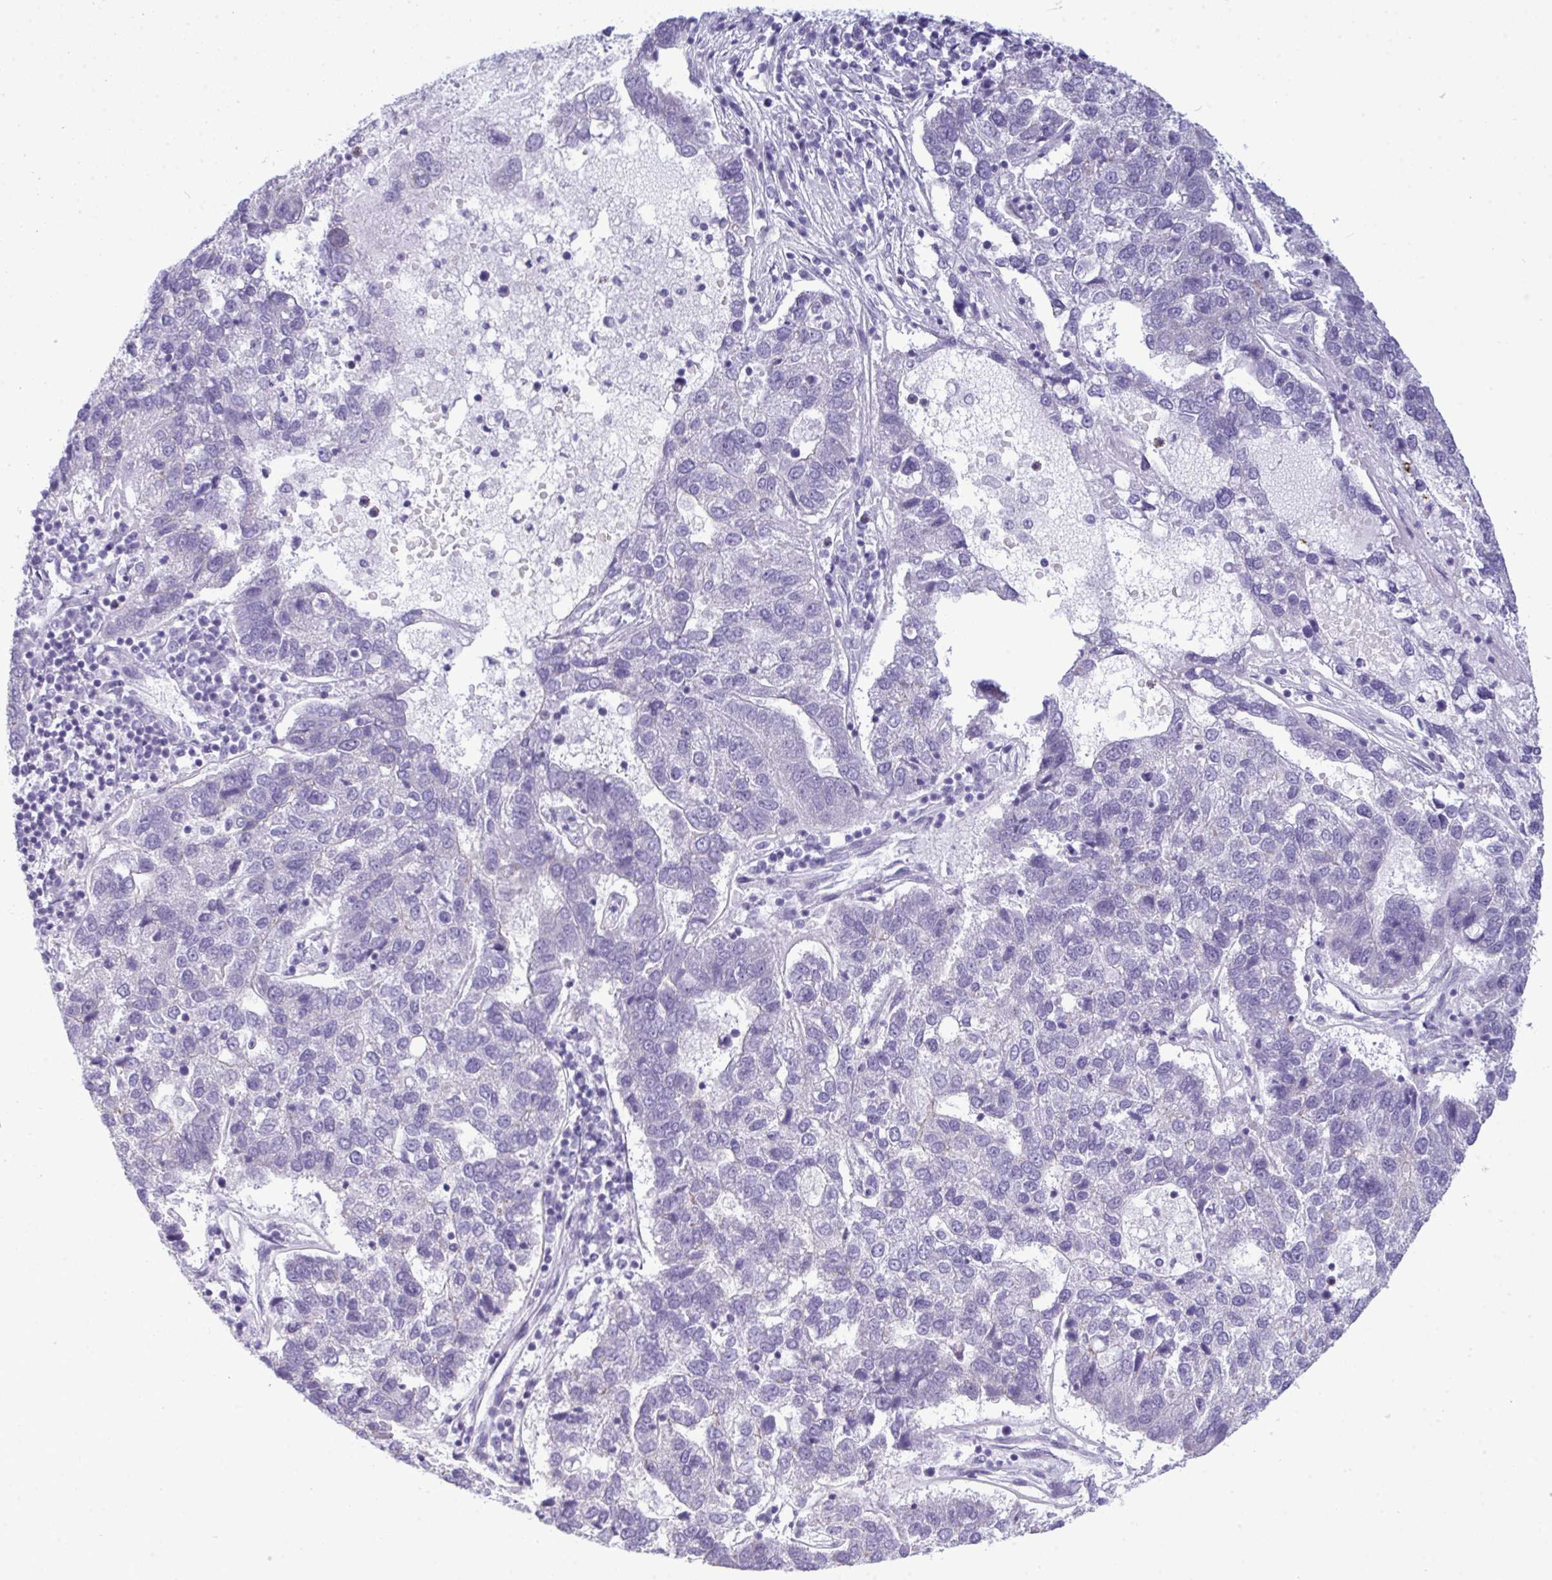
{"staining": {"intensity": "negative", "quantity": "none", "location": "none"}, "tissue": "pancreatic cancer", "cell_type": "Tumor cells", "image_type": "cancer", "snomed": [{"axis": "morphology", "description": "Adenocarcinoma, NOS"}, {"axis": "topography", "description": "Pancreas"}], "caption": "Tumor cells show no significant protein staining in adenocarcinoma (pancreatic).", "gene": "MYH10", "patient": {"sex": "female", "age": 61}}